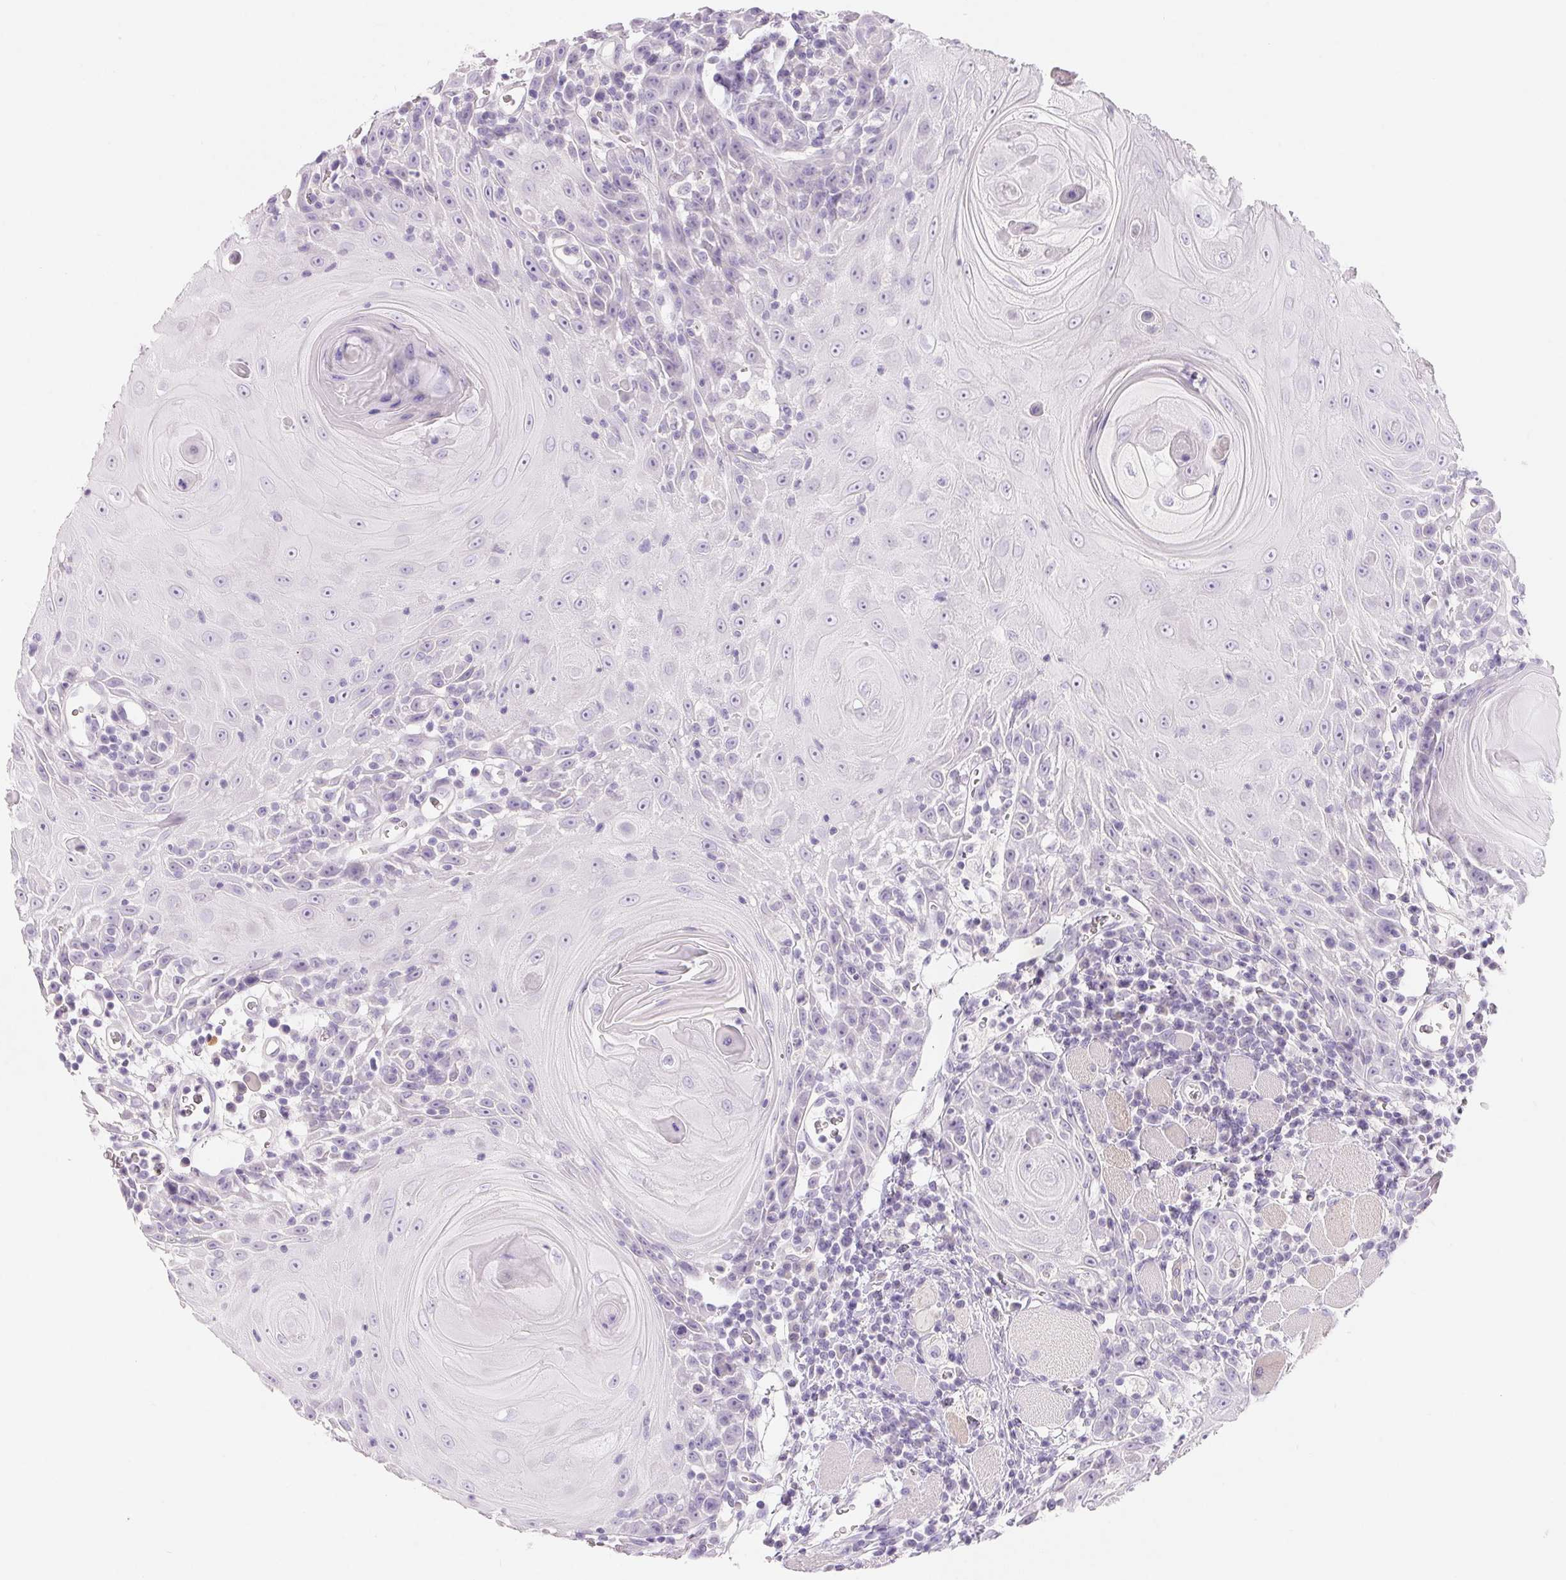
{"staining": {"intensity": "negative", "quantity": "none", "location": "none"}, "tissue": "head and neck cancer", "cell_type": "Tumor cells", "image_type": "cancer", "snomed": [{"axis": "morphology", "description": "Squamous cell carcinoma, NOS"}, {"axis": "topography", "description": "Head-Neck"}], "caption": "Histopathology image shows no protein expression in tumor cells of squamous cell carcinoma (head and neck) tissue.", "gene": "SPACA5B", "patient": {"sex": "male", "age": 52}}